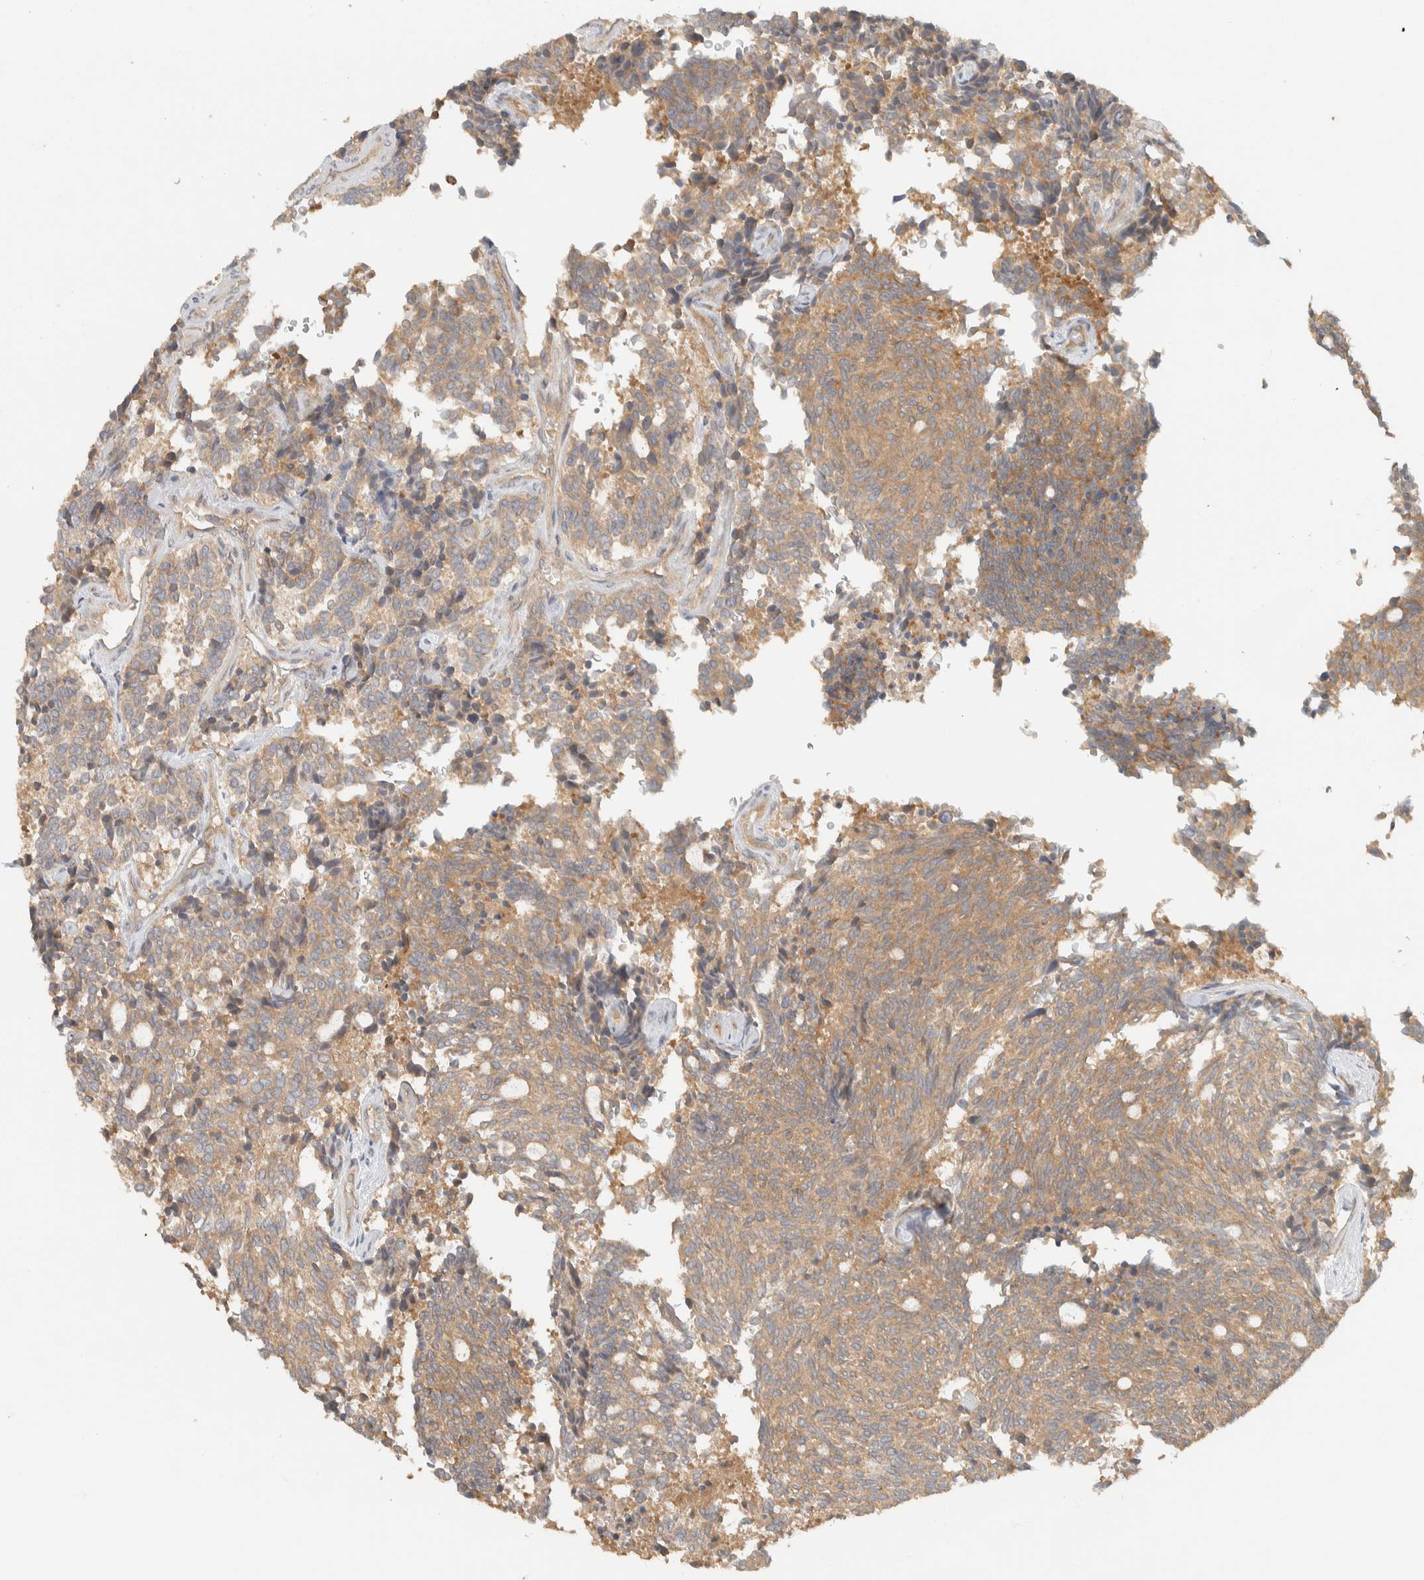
{"staining": {"intensity": "weak", "quantity": ">75%", "location": "cytoplasmic/membranous"}, "tissue": "carcinoid", "cell_type": "Tumor cells", "image_type": "cancer", "snomed": [{"axis": "morphology", "description": "Carcinoid, malignant, NOS"}, {"axis": "topography", "description": "Pancreas"}], "caption": "DAB (3,3'-diaminobenzidine) immunohistochemical staining of human carcinoid shows weak cytoplasmic/membranous protein positivity in about >75% of tumor cells. The staining is performed using DAB (3,3'-diaminobenzidine) brown chromogen to label protein expression. The nuclei are counter-stained blue using hematoxylin.", "gene": "FAM167A", "patient": {"sex": "female", "age": 54}}